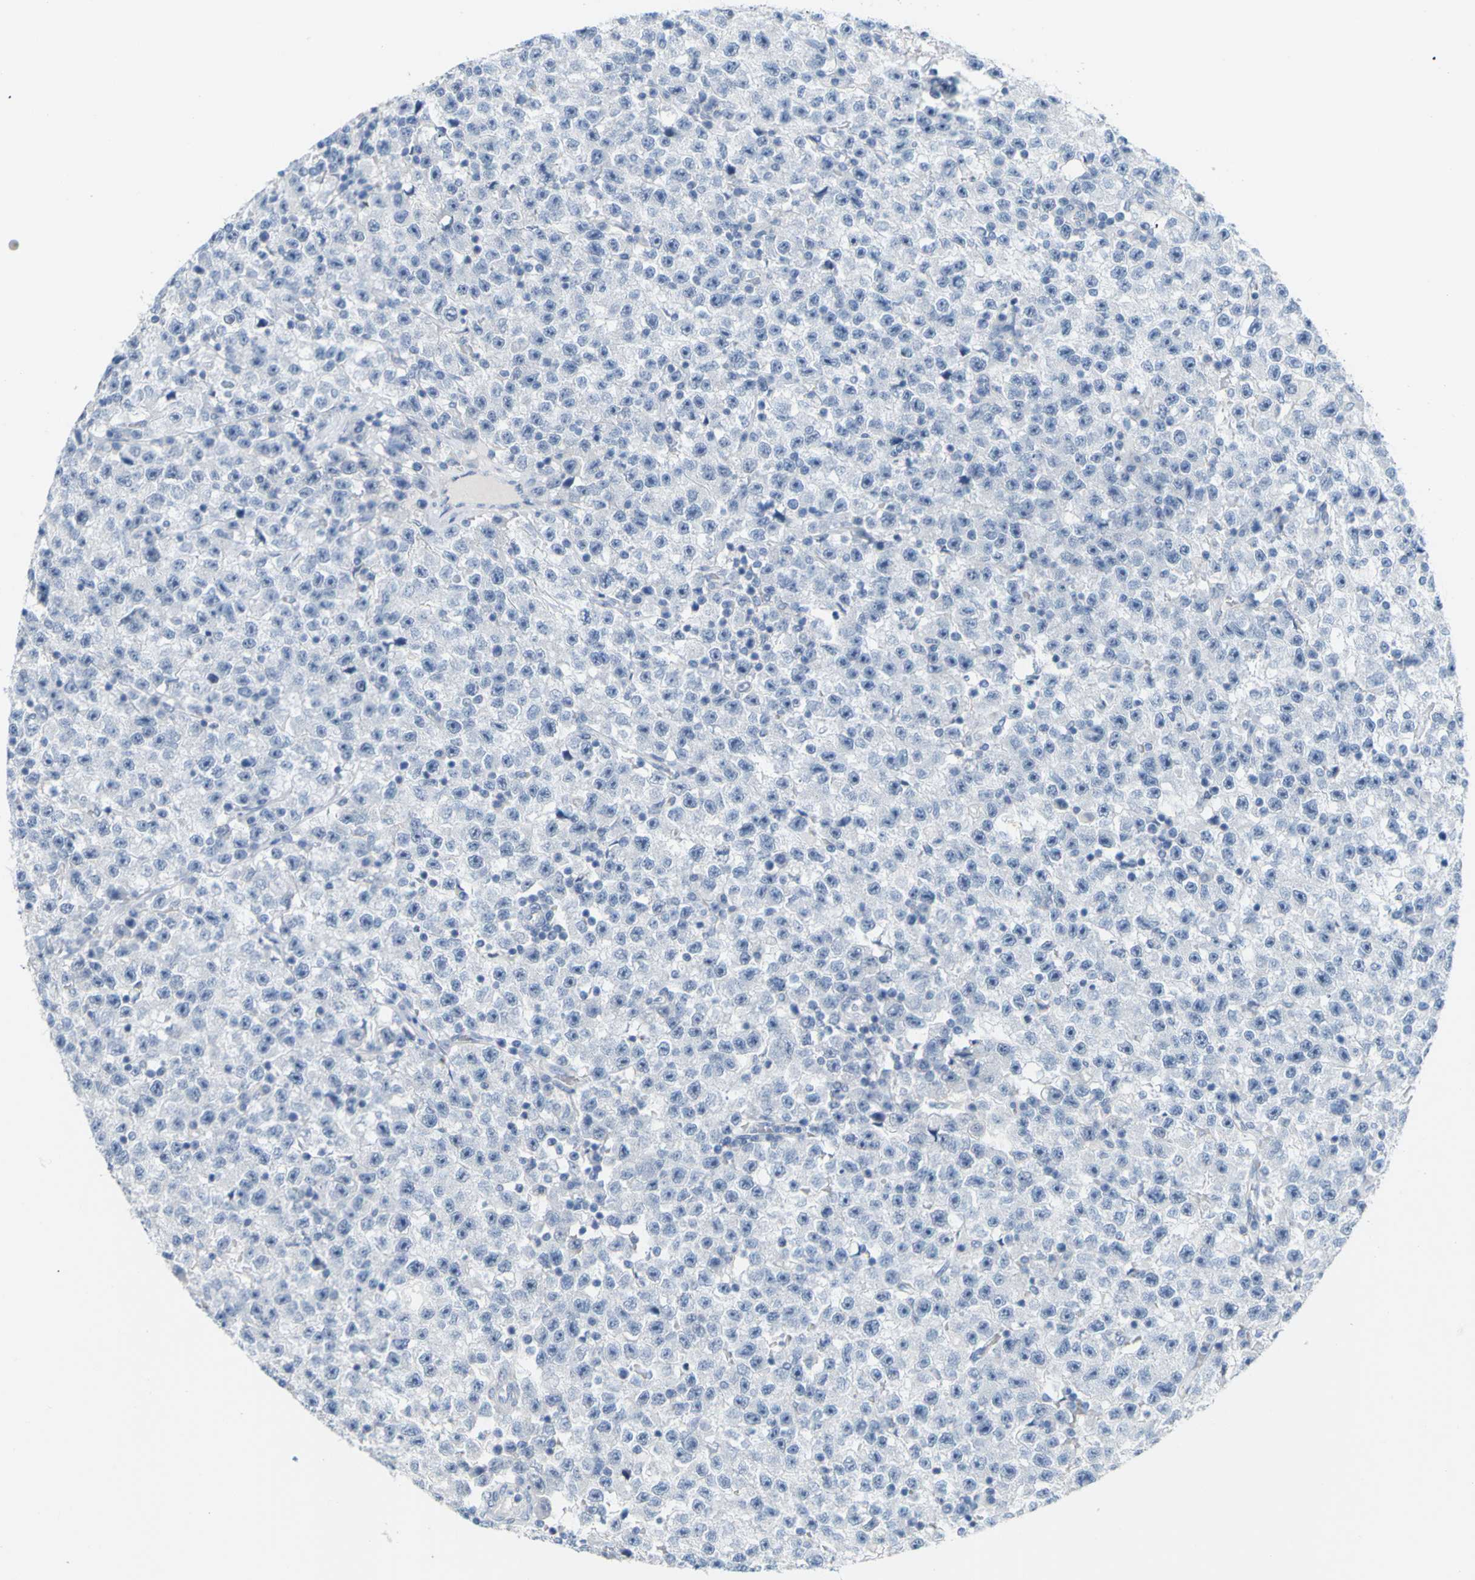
{"staining": {"intensity": "negative", "quantity": "none", "location": "none"}, "tissue": "testis cancer", "cell_type": "Tumor cells", "image_type": "cancer", "snomed": [{"axis": "morphology", "description": "Seminoma, NOS"}, {"axis": "topography", "description": "Testis"}], "caption": "DAB (3,3'-diaminobenzidine) immunohistochemical staining of human testis seminoma reveals no significant positivity in tumor cells. The staining was performed using DAB to visualize the protein expression in brown, while the nuclei were stained in blue with hematoxylin (Magnification: 20x).", "gene": "OPN1SW", "patient": {"sex": "male", "age": 22}}